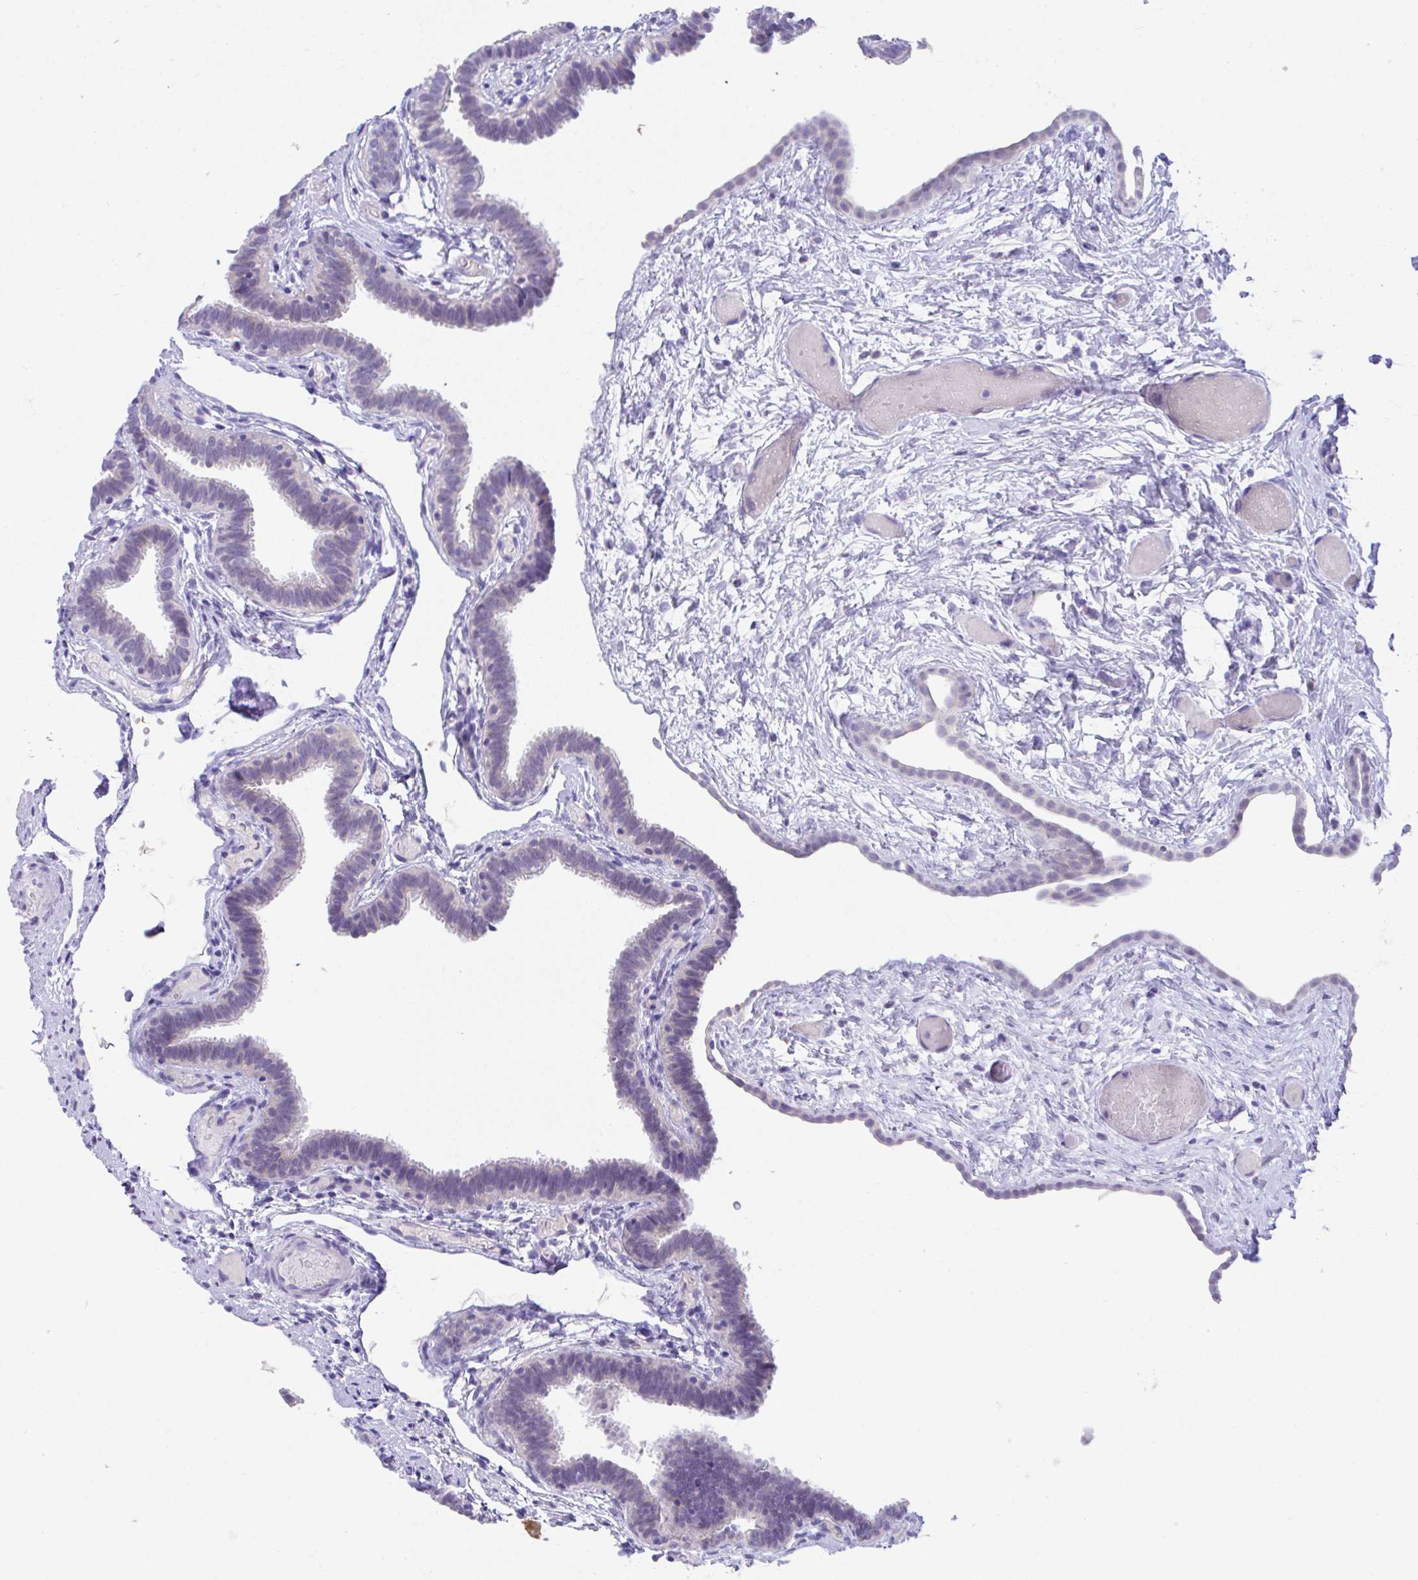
{"staining": {"intensity": "negative", "quantity": "none", "location": "none"}, "tissue": "fallopian tube", "cell_type": "Glandular cells", "image_type": "normal", "snomed": [{"axis": "morphology", "description": "Normal tissue, NOS"}, {"axis": "topography", "description": "Fallopian tube"}], "caption": "A high-resolution micrograph shows IHC staining of unremarkable fallopian tube, which reveals no significant expression in glandular cells.", "gene": "HOXB4", "patient": {"sex": "female", "age": 37}}